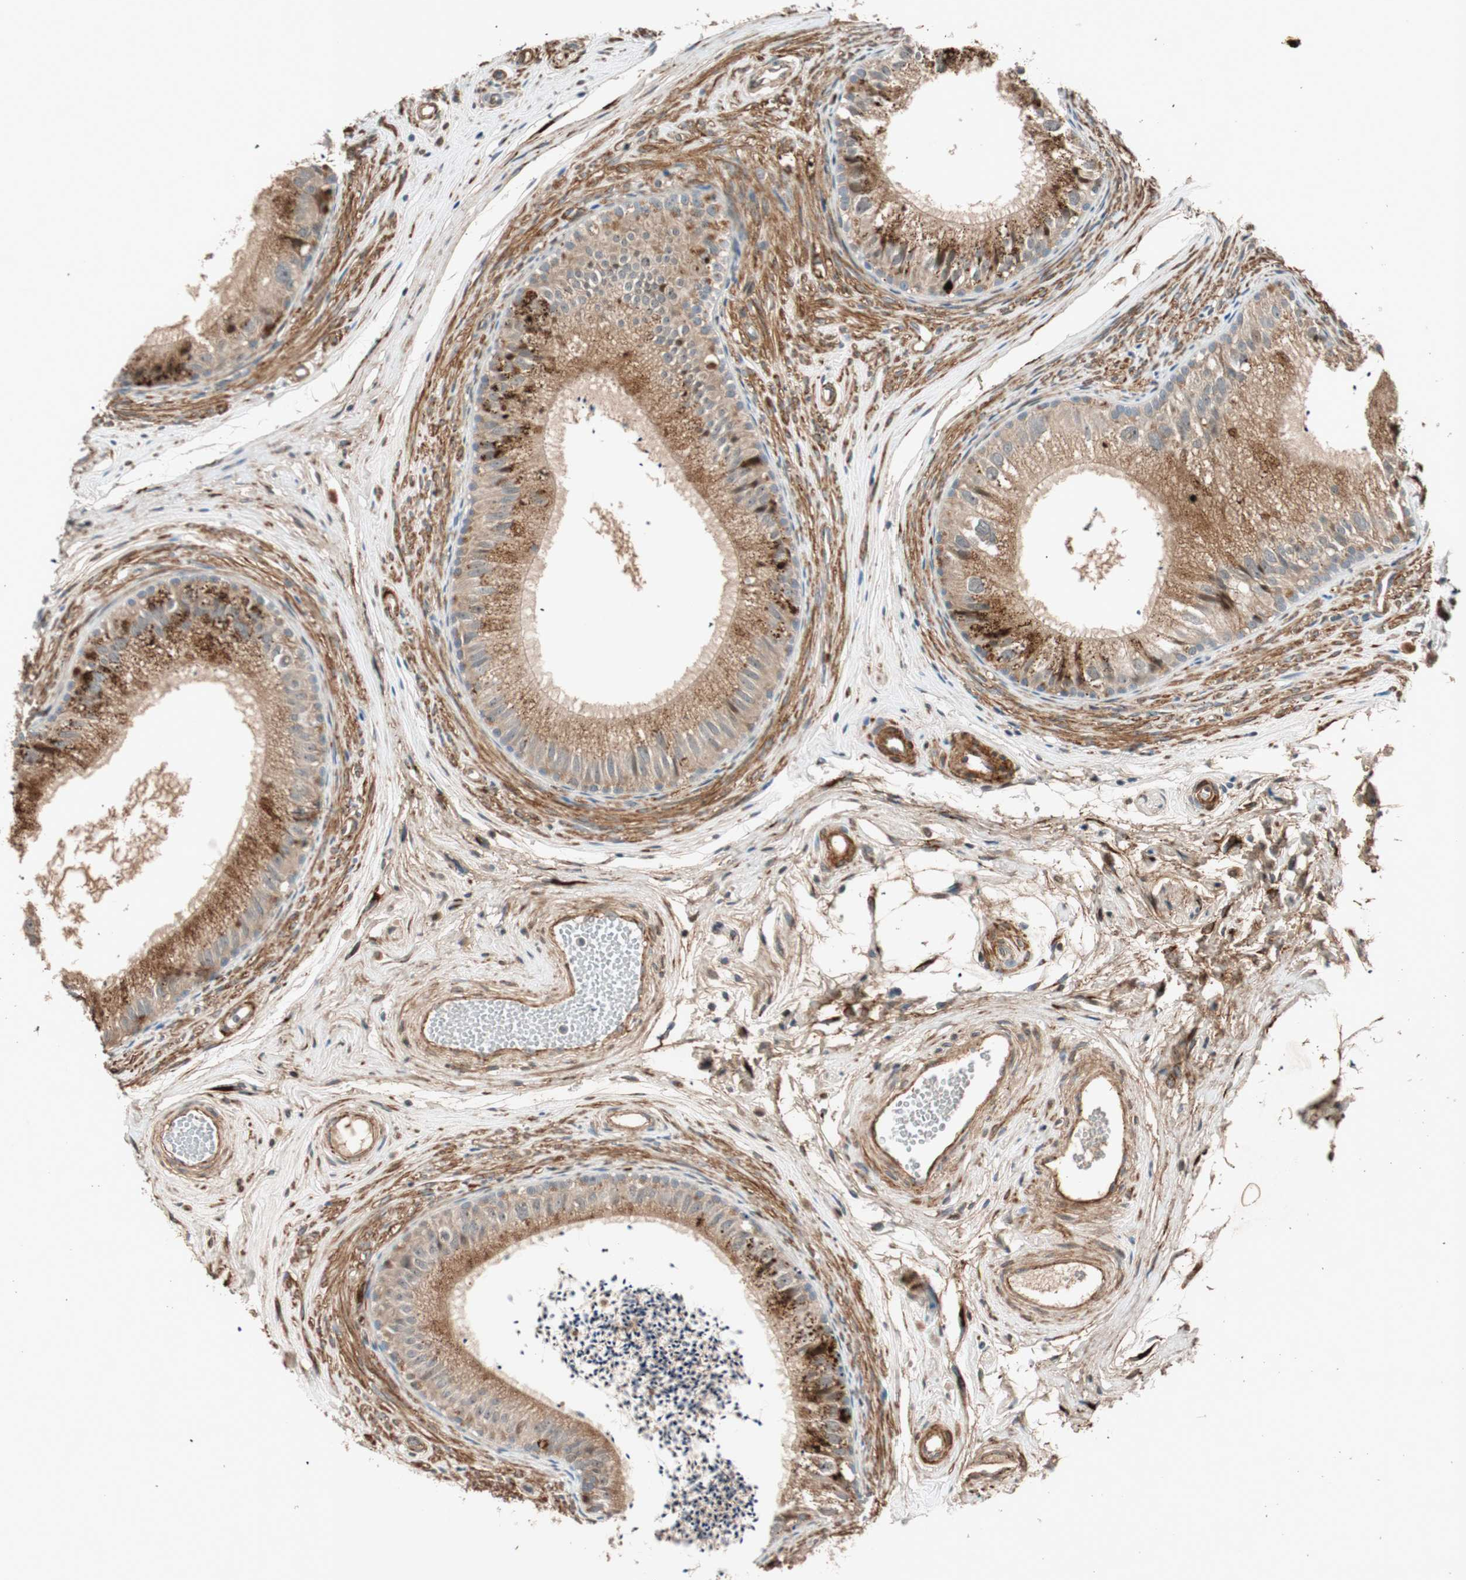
{"staining": {"intensity": "strong", "quantity": ">75%", "location": "cytoplasmic/membranous"}, "tissue": "epididymis", "cell_type": "Glandular cells", "image_type": "normal", "snomed": [{"axis": "morphology", "description": "Normal tissue, NOS"}, {"axis": "topography", "description": "Epididymis"}], "caption": "Protein expression analysis of normal epididymis displays strong cytoplasmic/membranous expression in about >75% of glandular cells.", "gene": "EPHA6", "patient": {"sex": "male", "age": 56}}